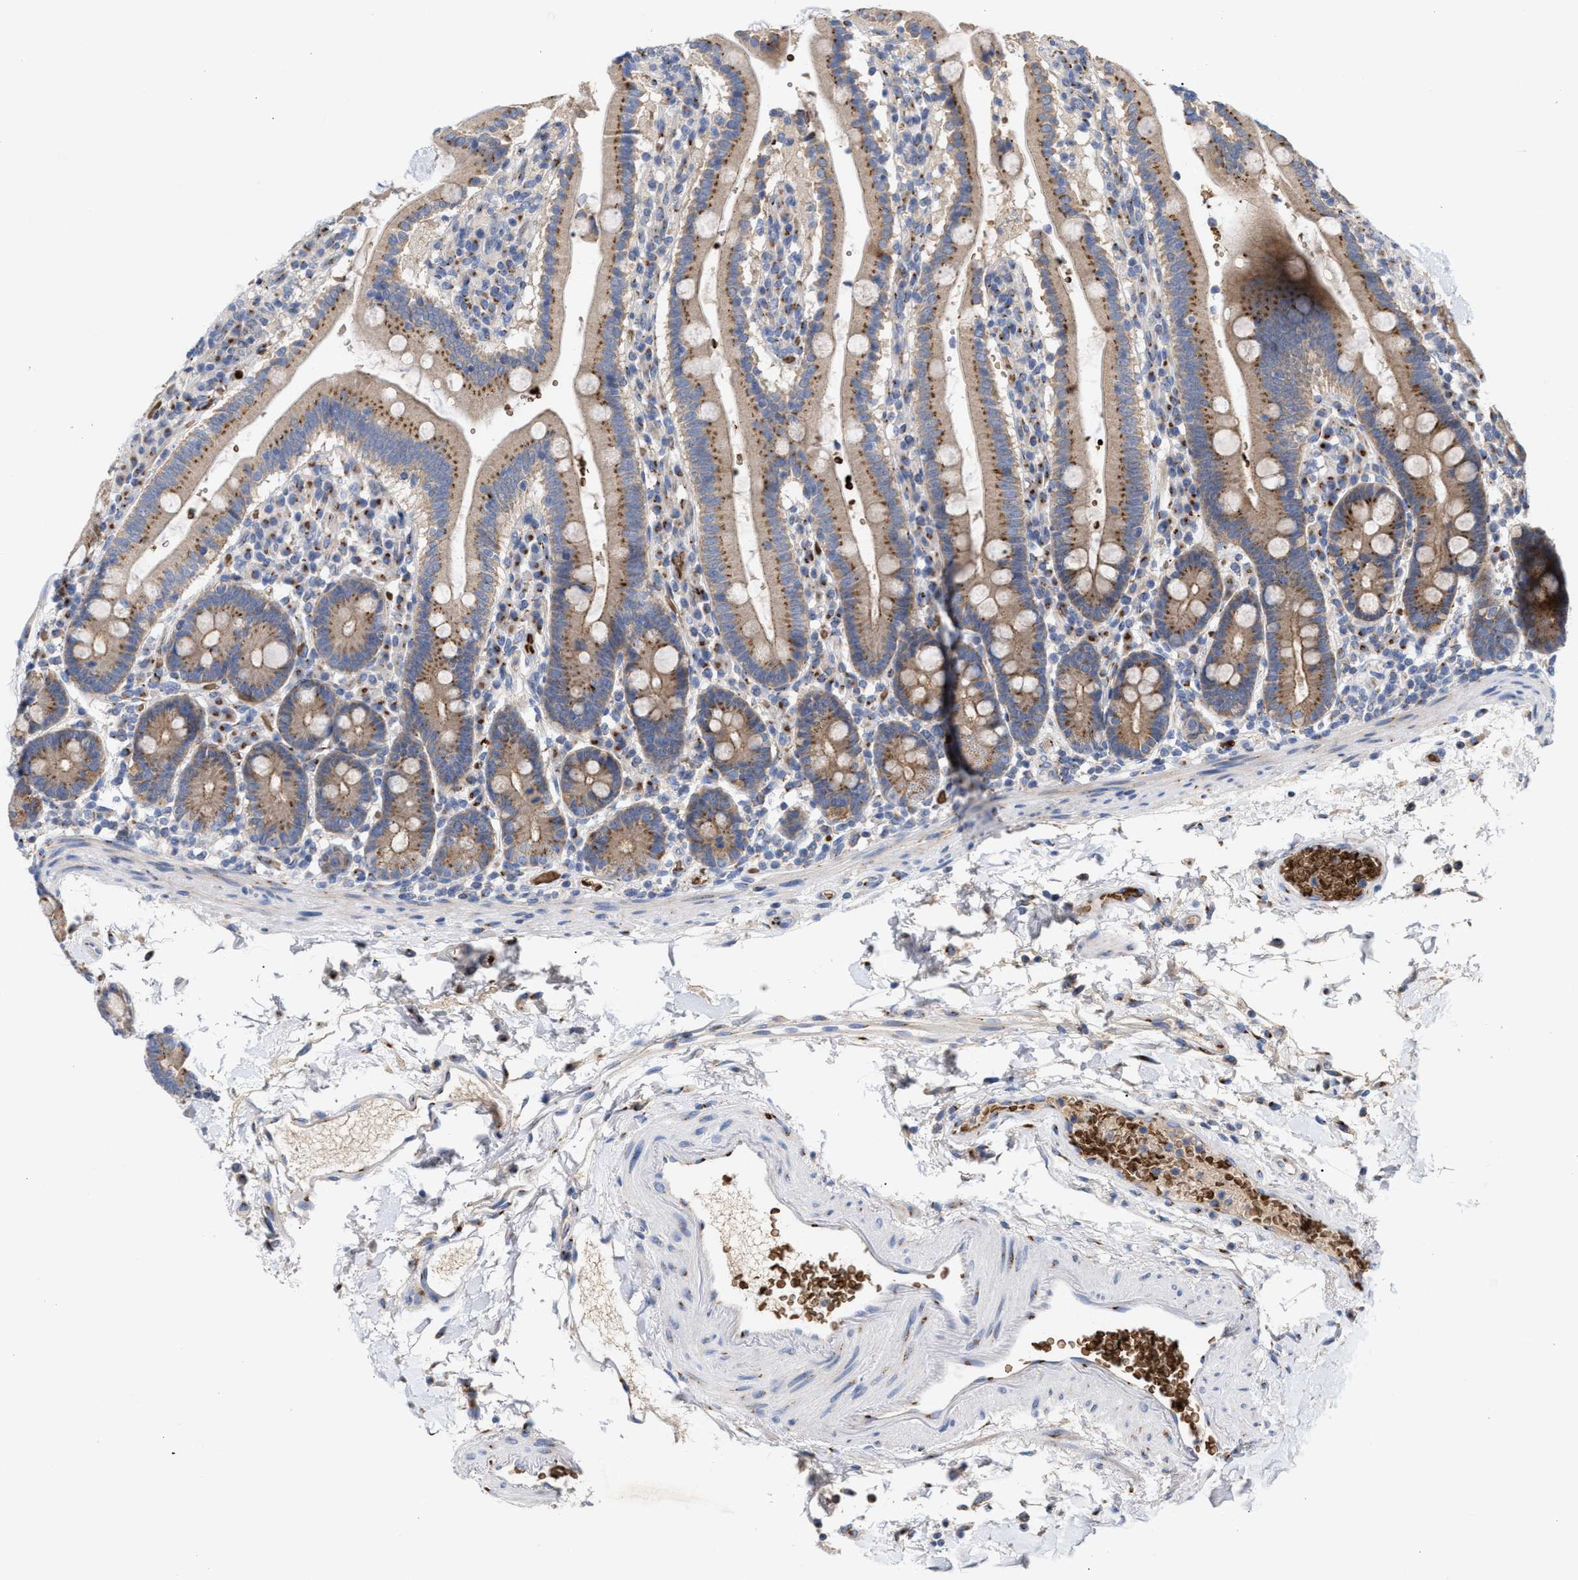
{"staining": {"intensity": "moderate", "quantity": "25%-75%", "location": "cytoplasmic/membranous"}, "tissue": "duodenum", "cell_type": "Glandular cells", "image_type": "normal", "snomed": [{"axis": "morphology", "description": "Normal tissue, NOS"}, {"axis": "topography", "description": "Small intestine, NOS"}], "caption": "High-power microscopy captured an immunohistochemistry histopathology image of benign duodenum, revealing moderate cytoplasmic/membranous positivity in approximately 25%-75% of glandular cells. (Stains: DAB in brown, nuclei in blue, Microscopy: brightfield microscopy at high magnification).", "gene": "CCL2", "patient": {"sex": "female", "age": 71}}